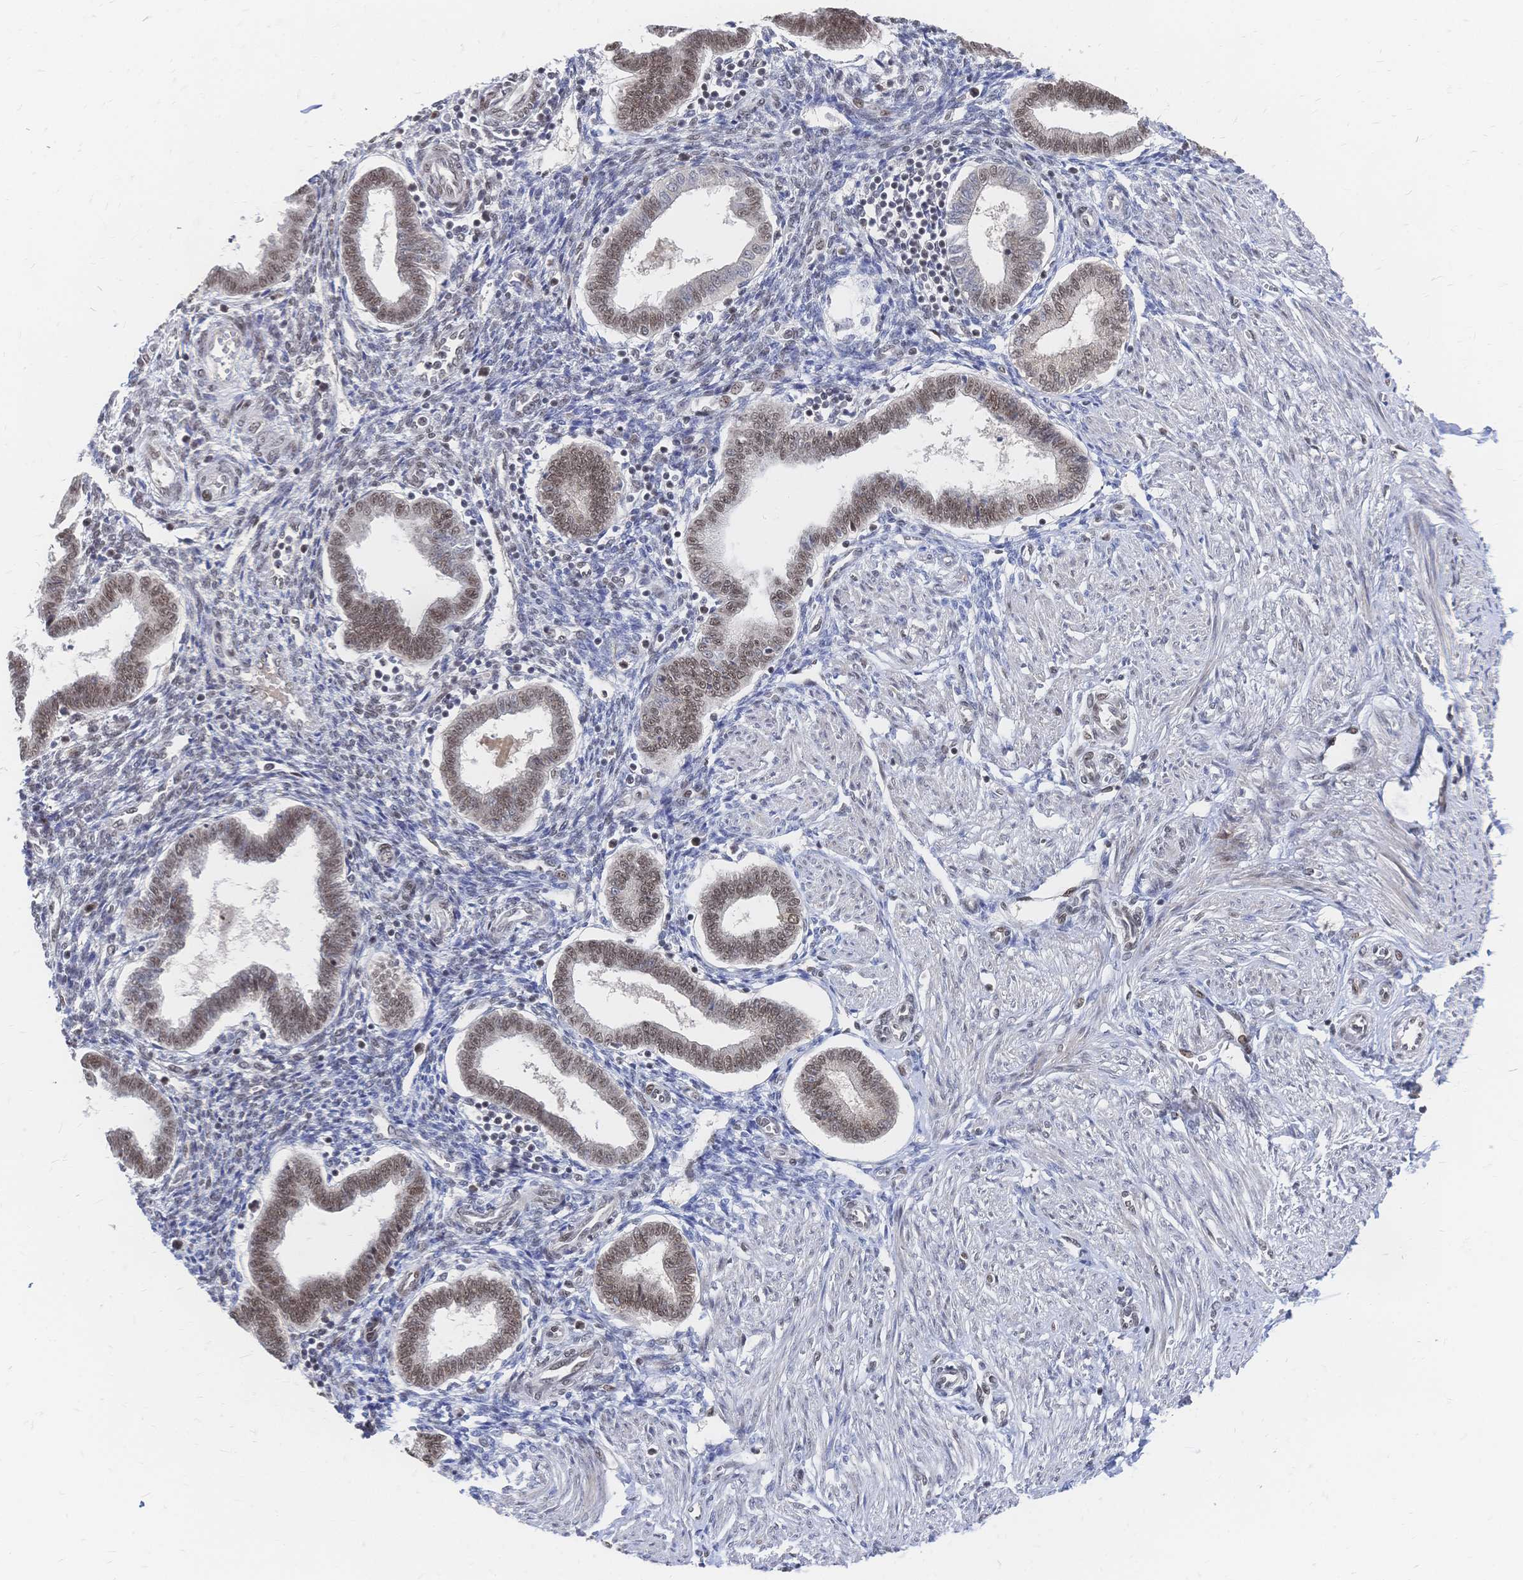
{"staining": {"intensity": "weak", "quantity": "25%-75%", "location": "nuclear"}, "tissue": "endometrium", "cell_type": "Cells in endometrial stroma", "image_type": "normal", "snomed": [{"axis": "morphology", "description": "Normal tissue, NOS"}, {"axis": "topography", "description": "Endometrium"}], "caption": "Approximately 25%-75% of cells in endometrial stroma in unremarkable endometrium exhibit weak nuclear protein expression as visualized by brown immunohistochemical staining.", "gene": "NELFA", "patient": {"sex": "female", "age": 24}}